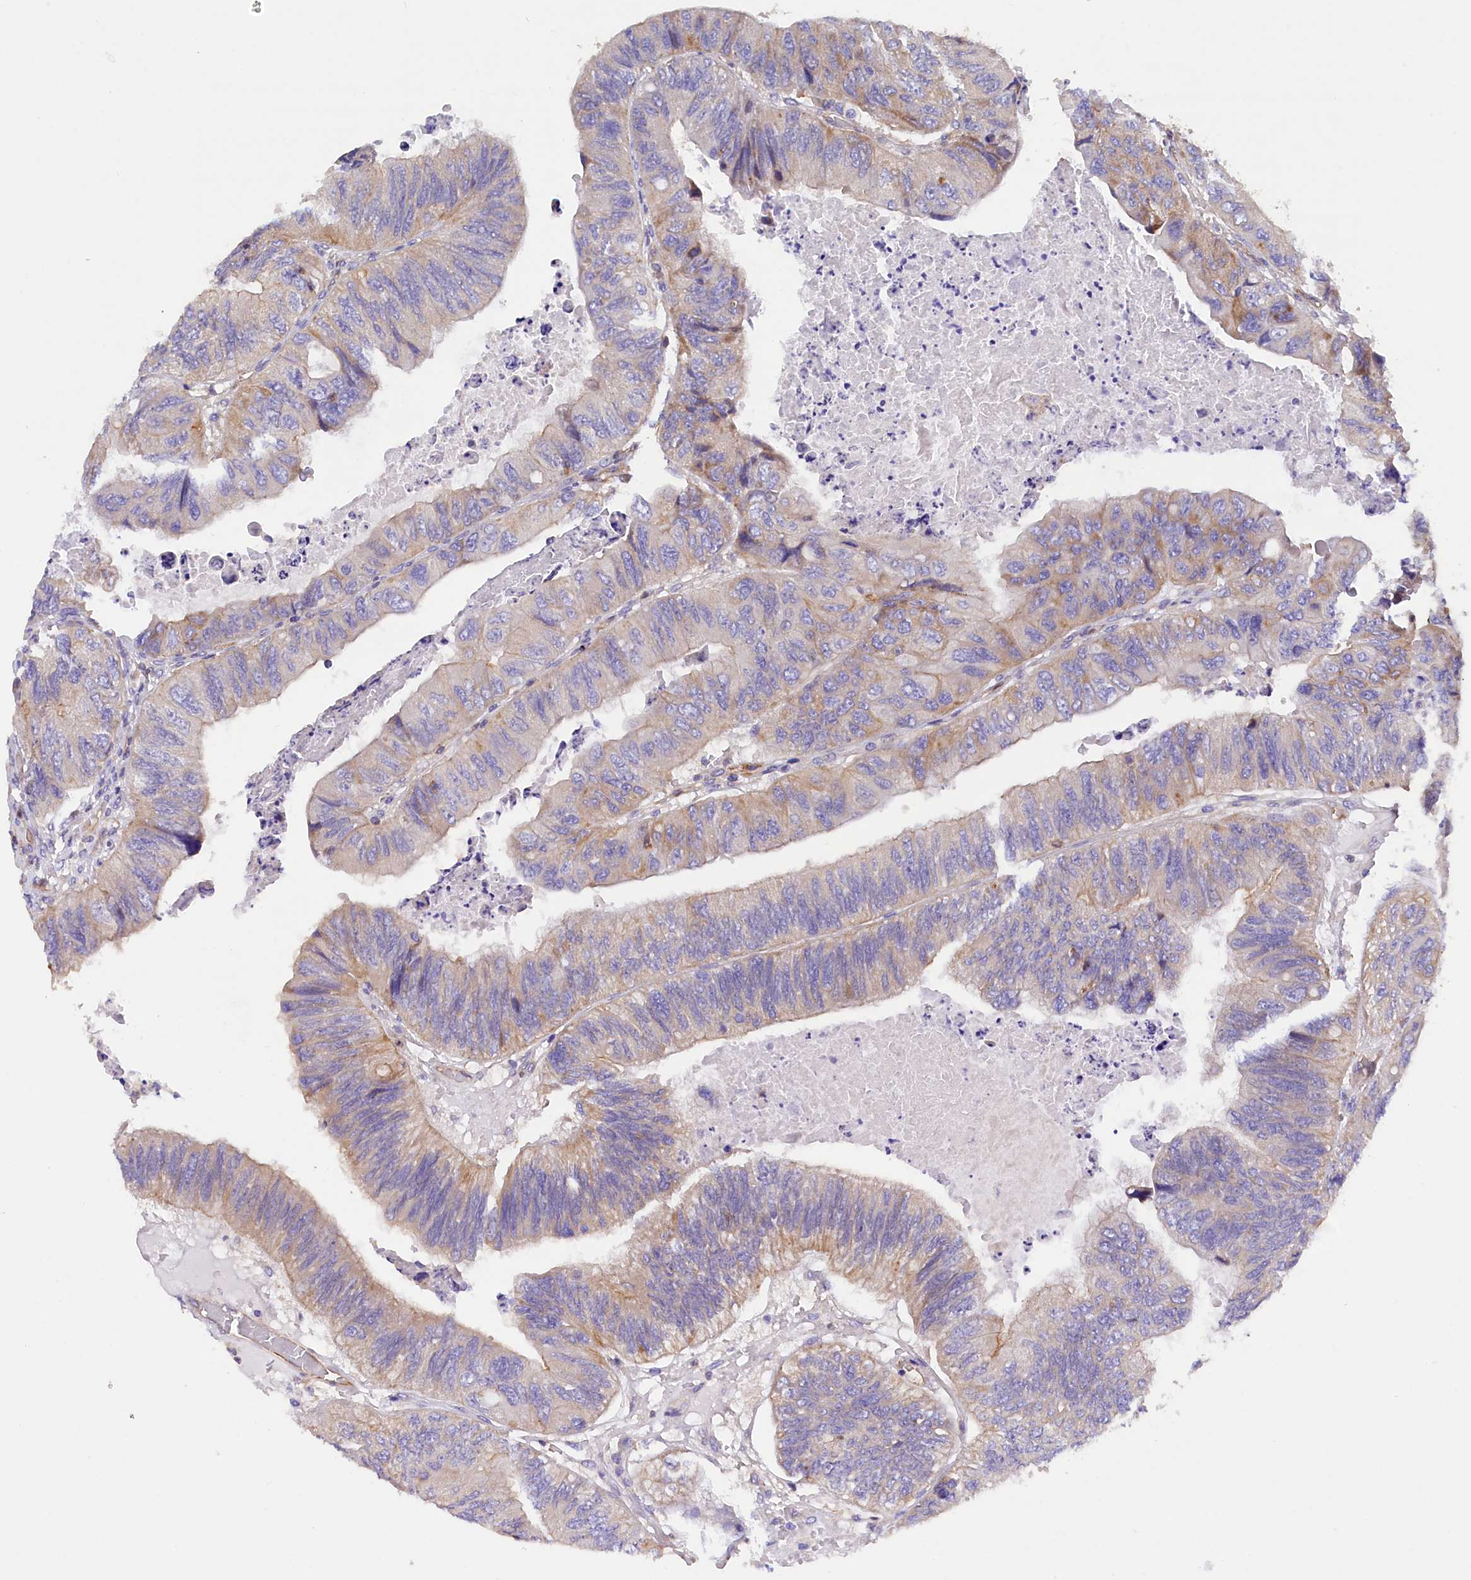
{"staining": {"intensity": "weak", "quantity": "<25%", "location": "cytoplasmic/membranous"}, "tissue": "colorectal cancer", "cell_type": "Tumor cells", "image_type": "cancer", "snomed": [{"axis": "morphology", "description": "Adenocarcinoma, NOS"}, {"axis": "topography", "description": "Rectum"}], "caption": "A high-resolution photomicrograph shows immunohistochemistry (IHC) staining of colorectal cancer (adenocarcinoma), which demonstrates no significant positivity in tumor cells.", "gene": "FAM193A", "patient": {"sex": "male", "age": 63}}